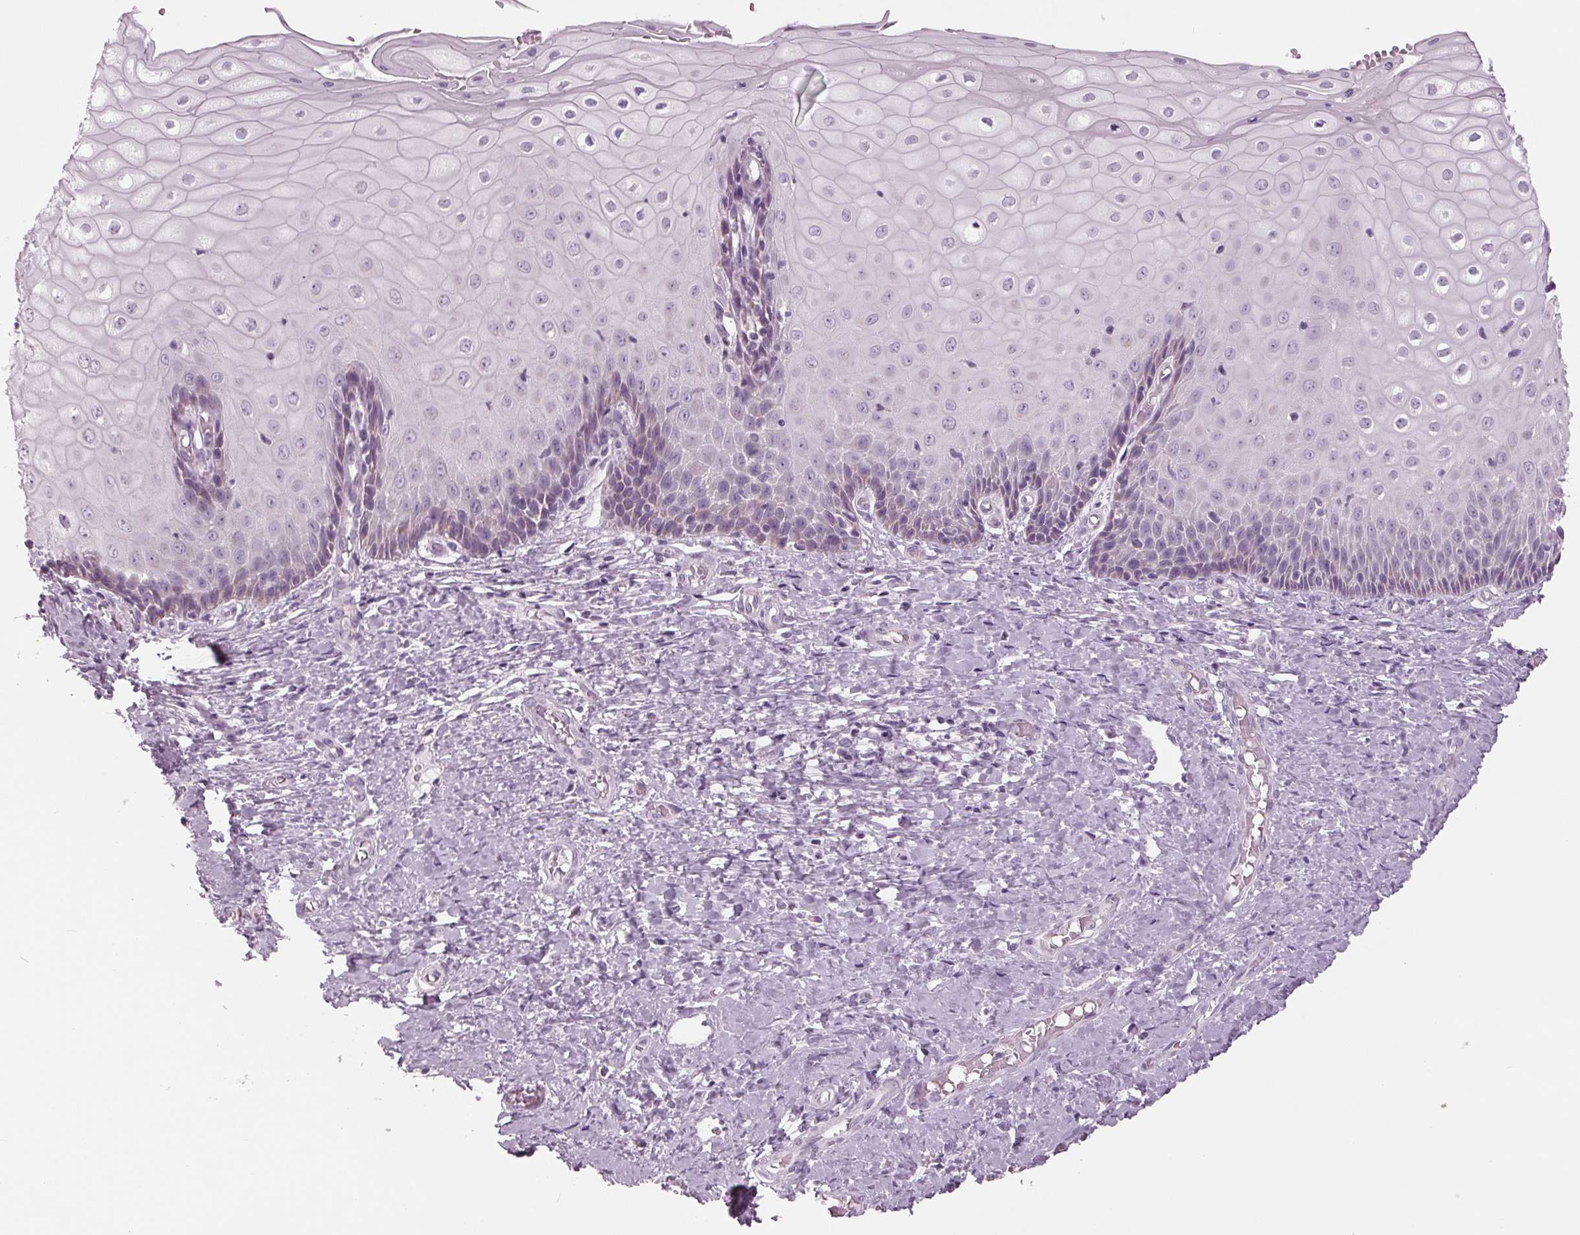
{"staining": {"intensity": "negative", "quantity": "none", "location": "none"}, "tissue": "cervix", "cell_type": "Glandular cells", "image_type": "normal", "snomed": [{"axis": "morphology", "description": "Normal tissue, NOS"}, {"axis": "topography", "description": "Cervix"}], "caption": "The IHC image has no significant staining in glandular cells of cervix. (DAB (3,3'-diaminobenzidine) immunohistochemistry, high magnification).", "gene": "SAMD4A", "patient": {"sex": "female", "age": 37}}